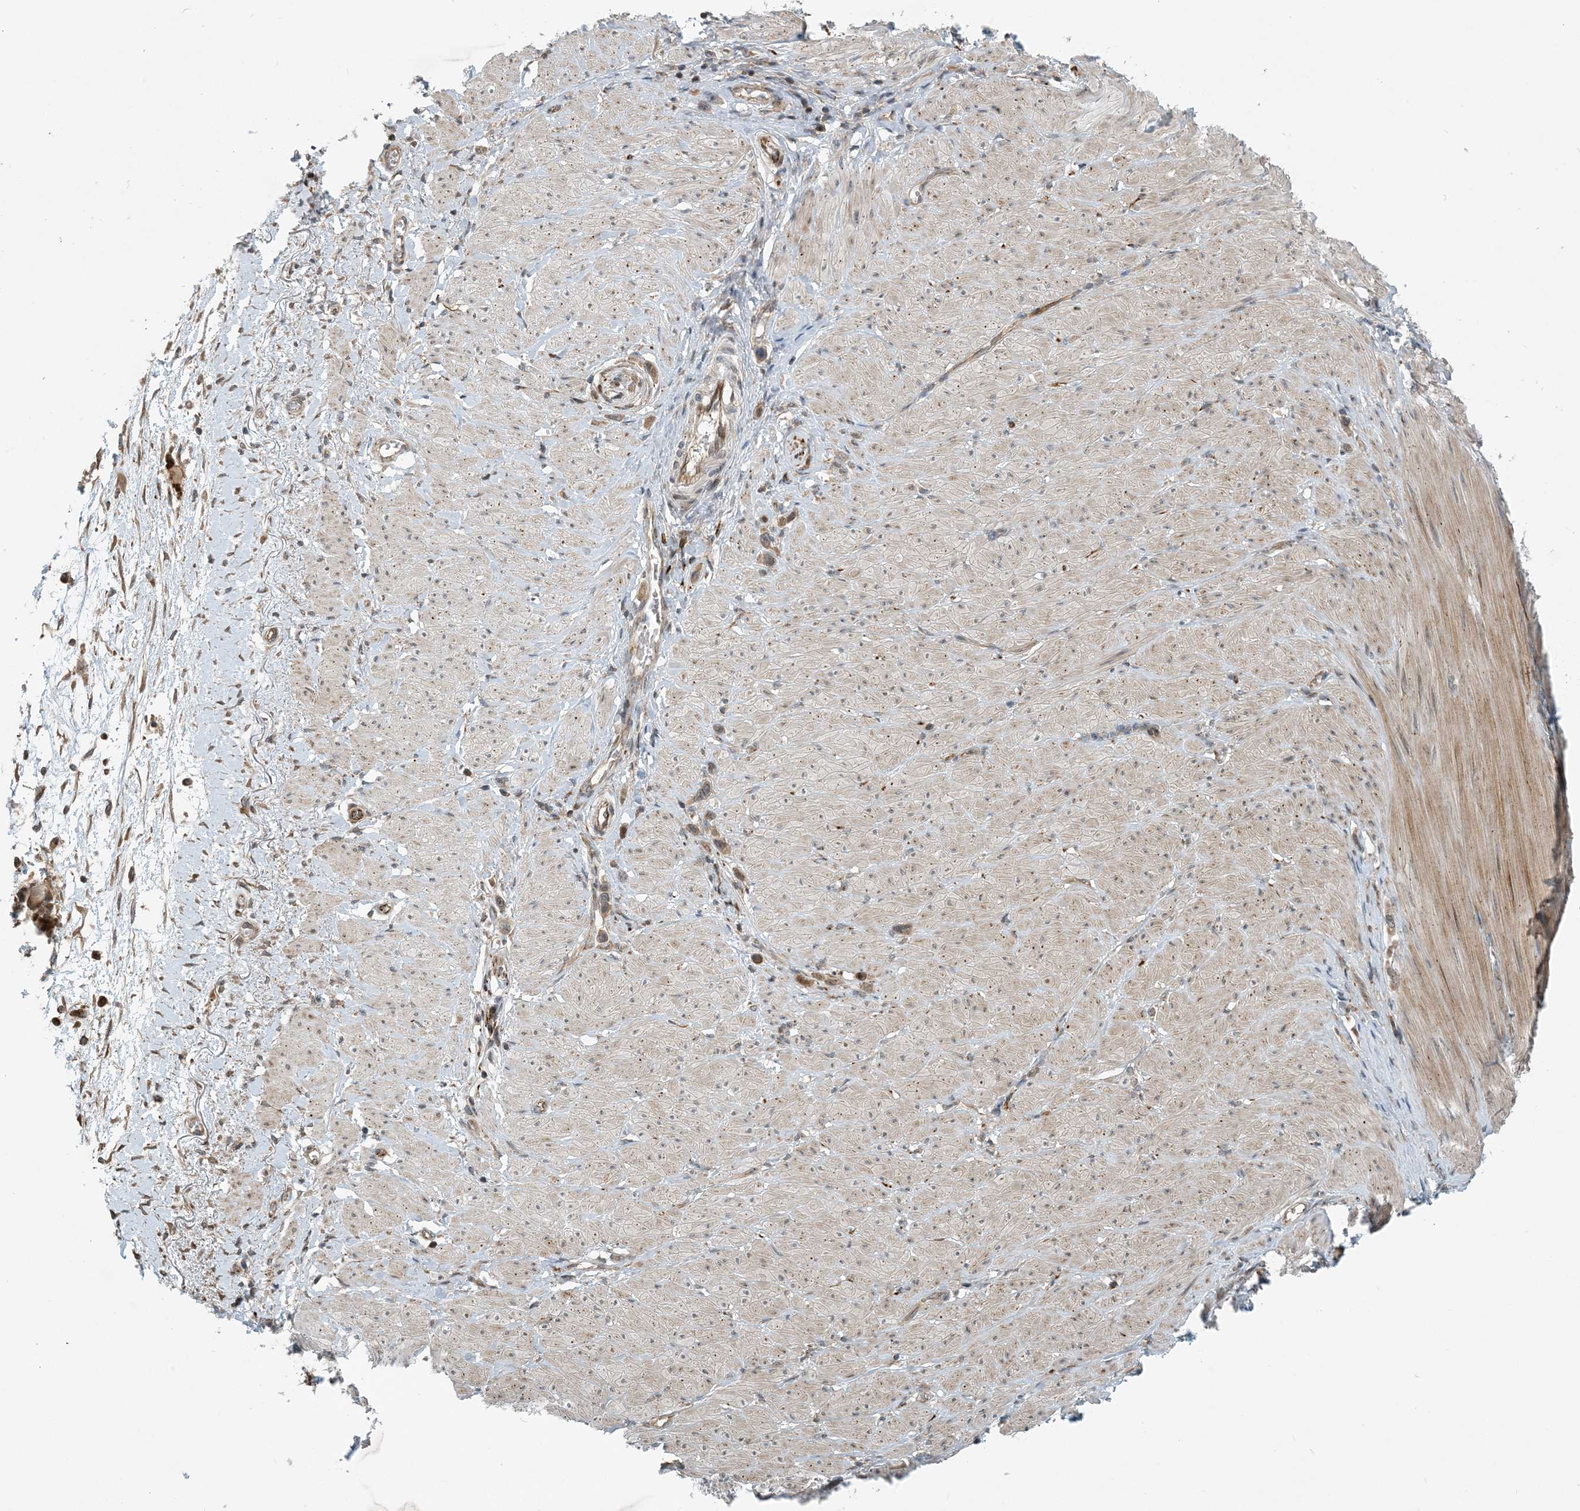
{"staining": {"intensity": "moderate", "quantity": ">75%", "location": "cytoplasmic/membranous"}, "tissue": "stomach cancer", "cell_type": "Tumor cells", "image_type": "cancer", "snomed": [{"axis": "morphology", "description": "Adenocarcinoma, NOS"}, {"axis": "topography", "description": "Stomach"}], "caption": "Moderate cytoplasmic/membranous protein staining is identified in approximately >75% of tumor cells in stomach cancer (adenocarcinoma).", "gene": "ZBTB3", "patient": {"sex": "female", "age": 65}}